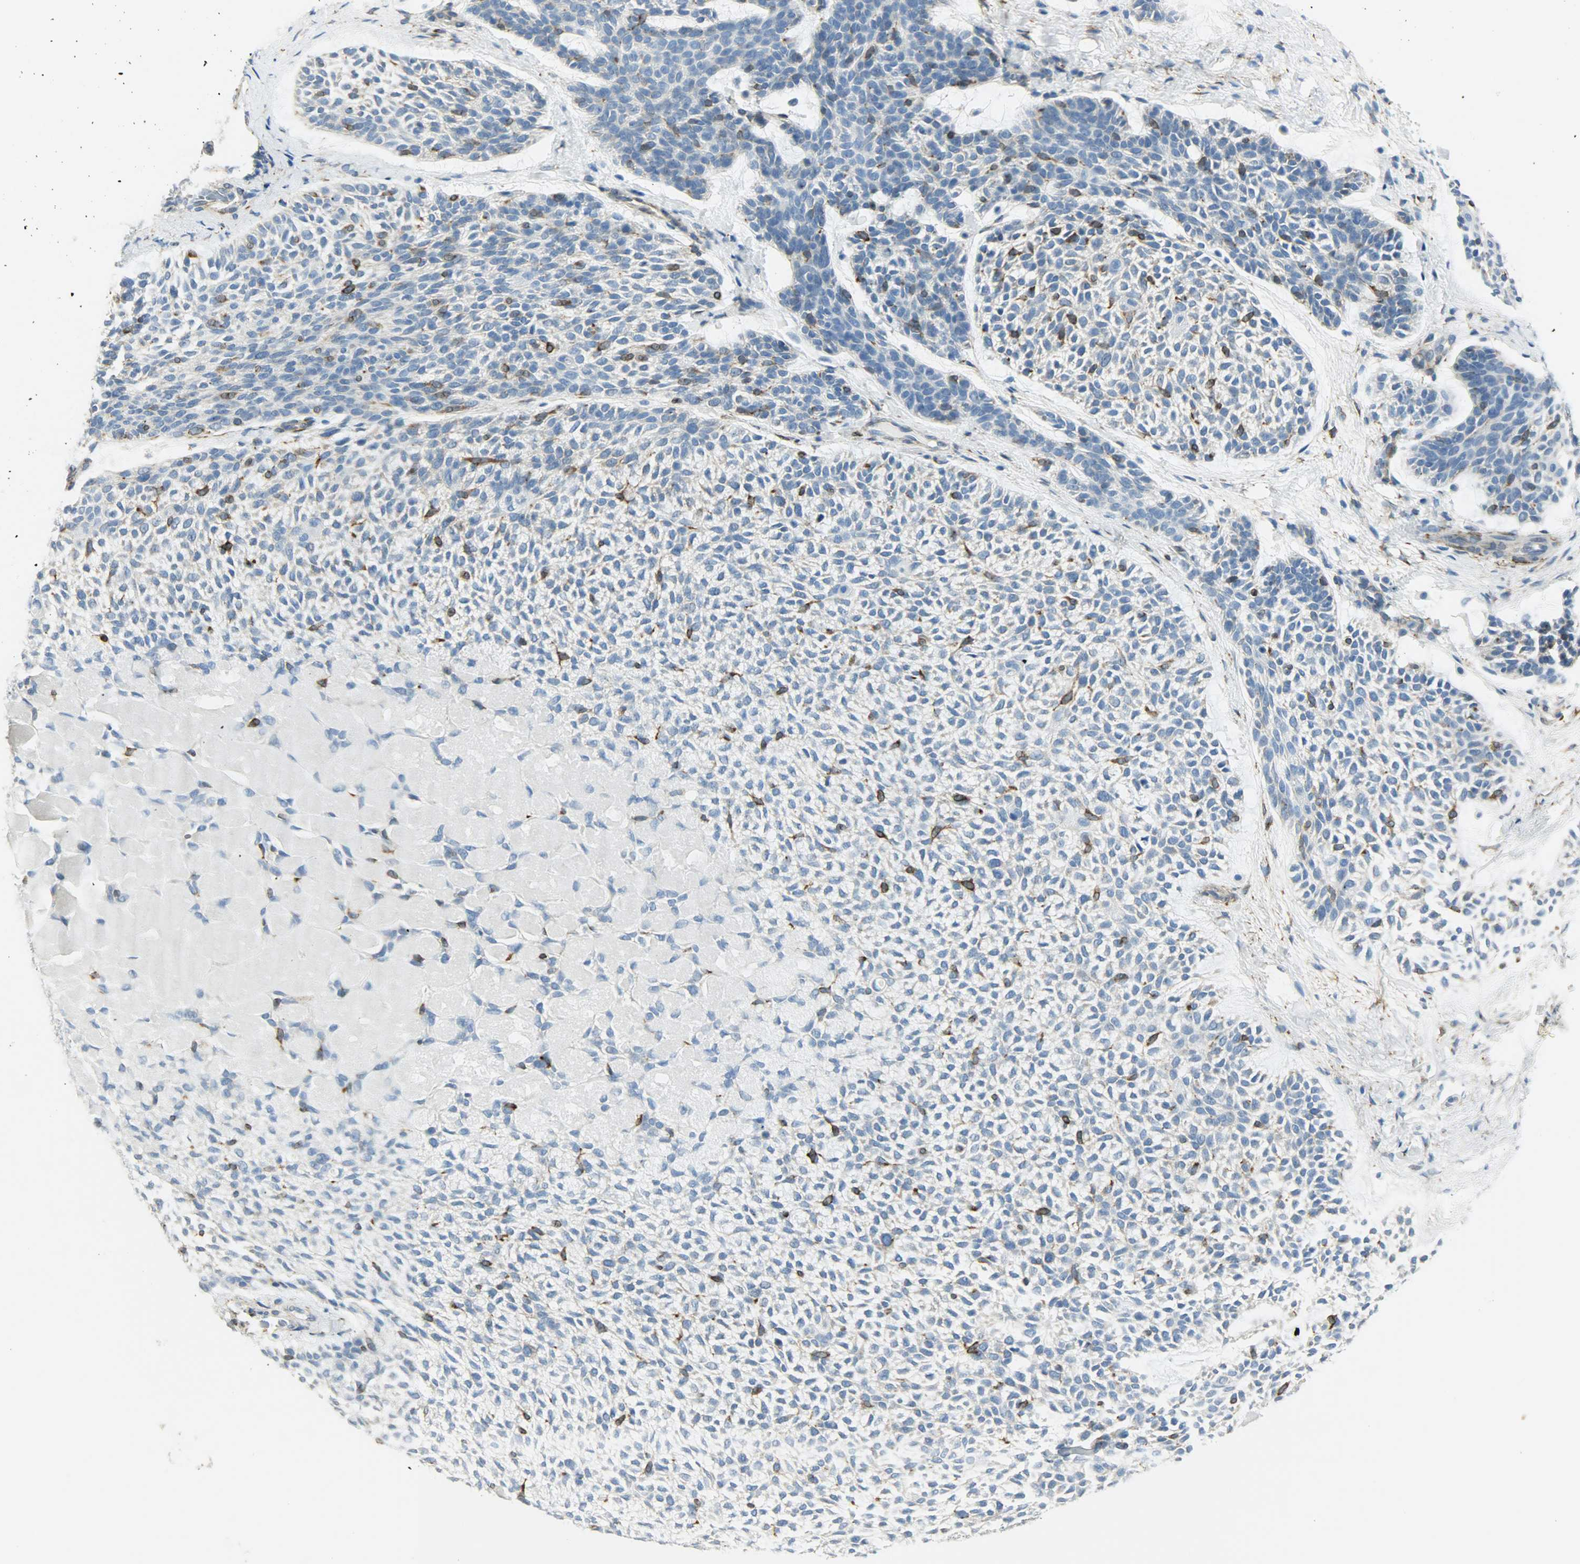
{"staining": {"intensity": "weak", "quantity": "25%-75%", "location": "cytoplasmic/membranous"}, "tissue": "skin cancer", "cell_type": "Tumor cells", "image_type": "cancer", "snomed": [{"axis": "morphology", "description": "Normal tissue, NOS"}, {"axis": "morphology", "description": "Basal cell carcinoma"}, {"axis": "topography", "description": "Skin"}], "caption": "Skin cancer (basal cell carcinoma) stained with a protein marker reveals weak staining in tumor cells.", "gene": "PKD2", "patient": {"sex": "female", "age": 70}}